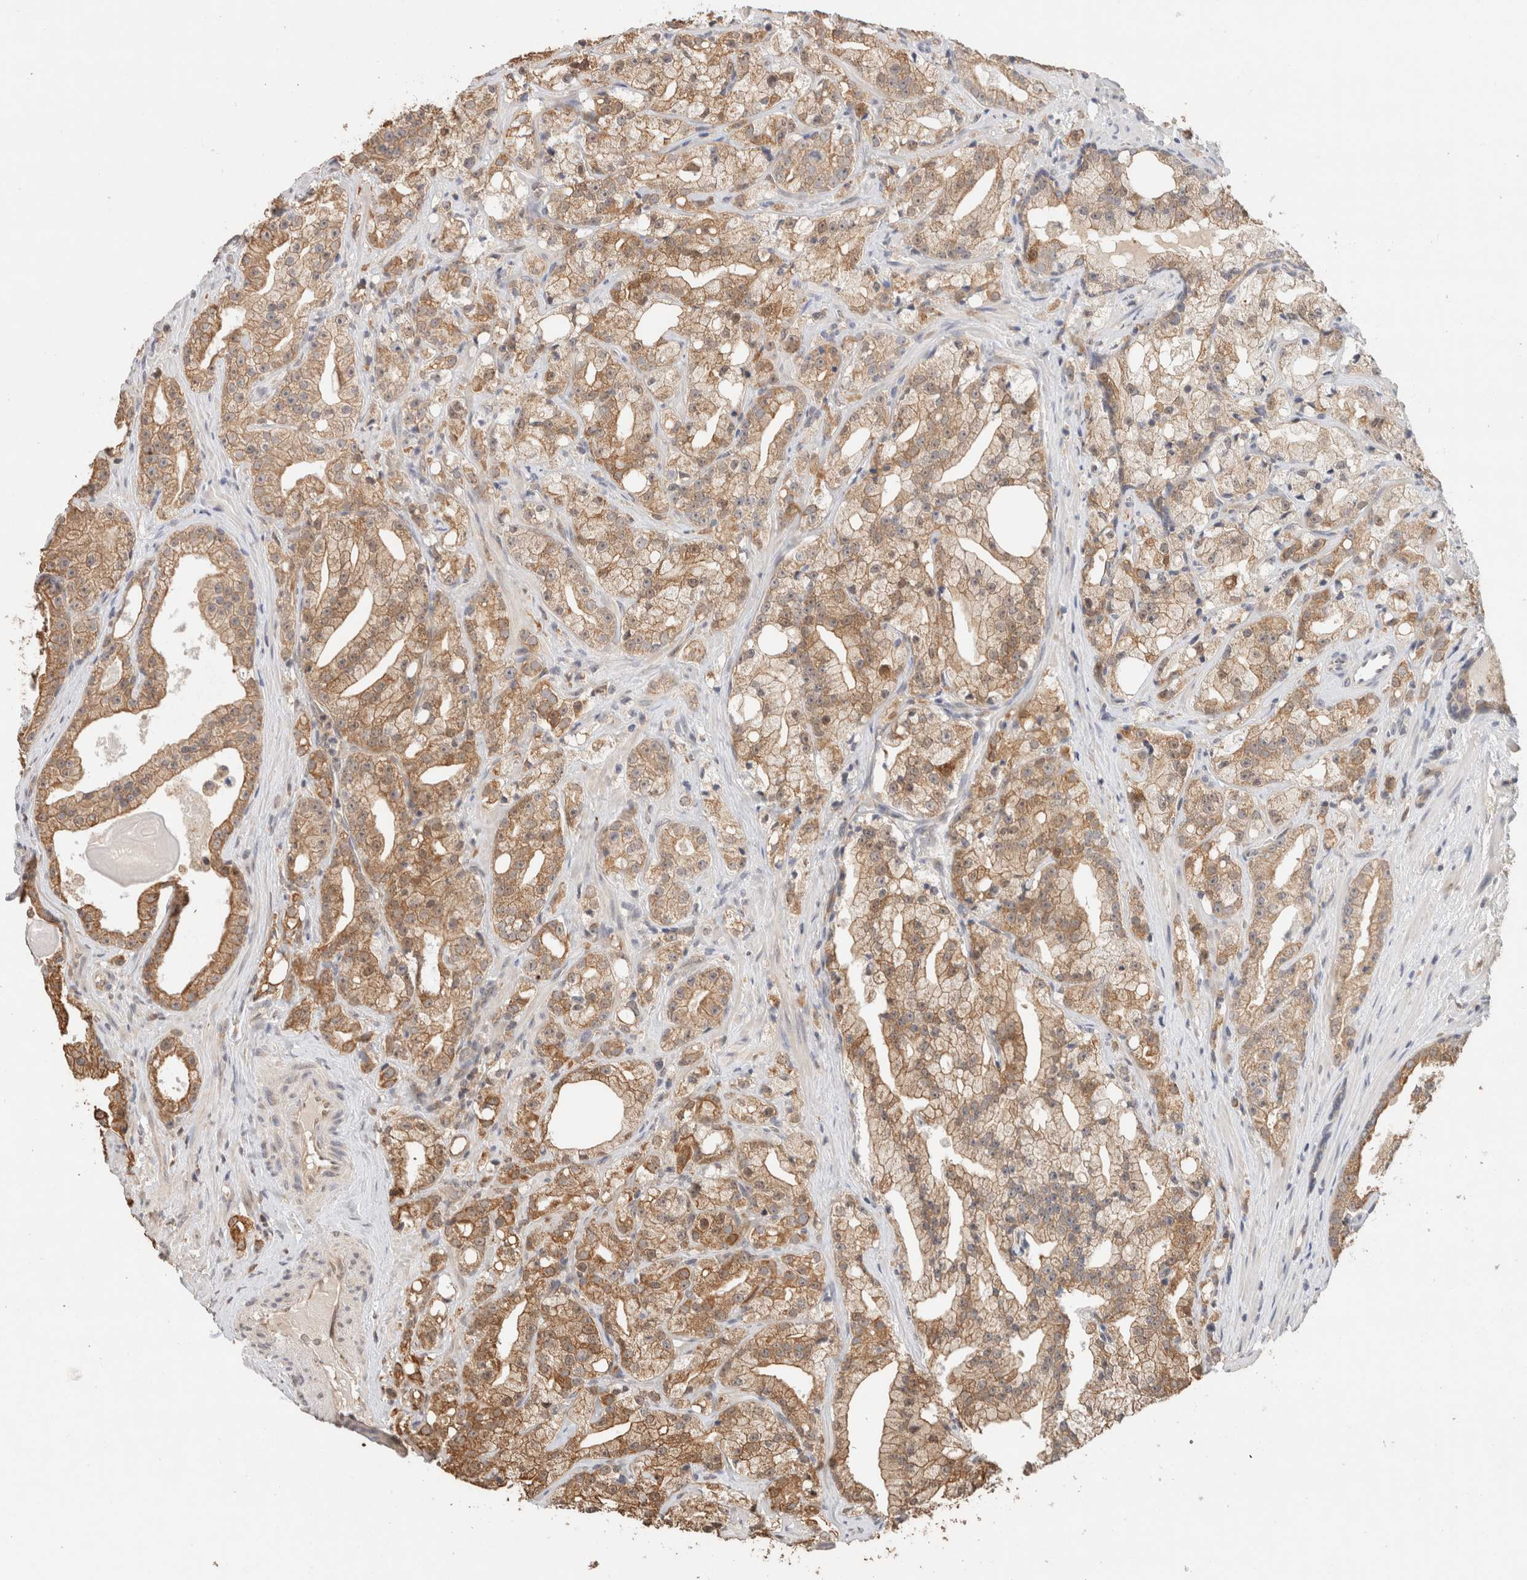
{"staining": {"intensity": "moderate", "quantity": ">75%", "location": "cytoplasmic/membranous"}, "tissue": "prostate cancer", "cell_type": "Tumor cells", "image_type": "cancer", "snomed": [{"axis": "morphology", "description": "Adenocarcinoma, High grade"}, {"axis": "topography", "description": "Prostate"}], "caption": "Immunohistochemistry (DAB (3,3'-diaminobenzidine)) staining of prostate cancer exhibits moderate cytoplasmic/membranous protein positivity in about >75% of tumor cells. (DAB IHC with brightfield microscopy, high magnification).", "gene": "CA13", "patient": {"sex": "male", "age": 64}}